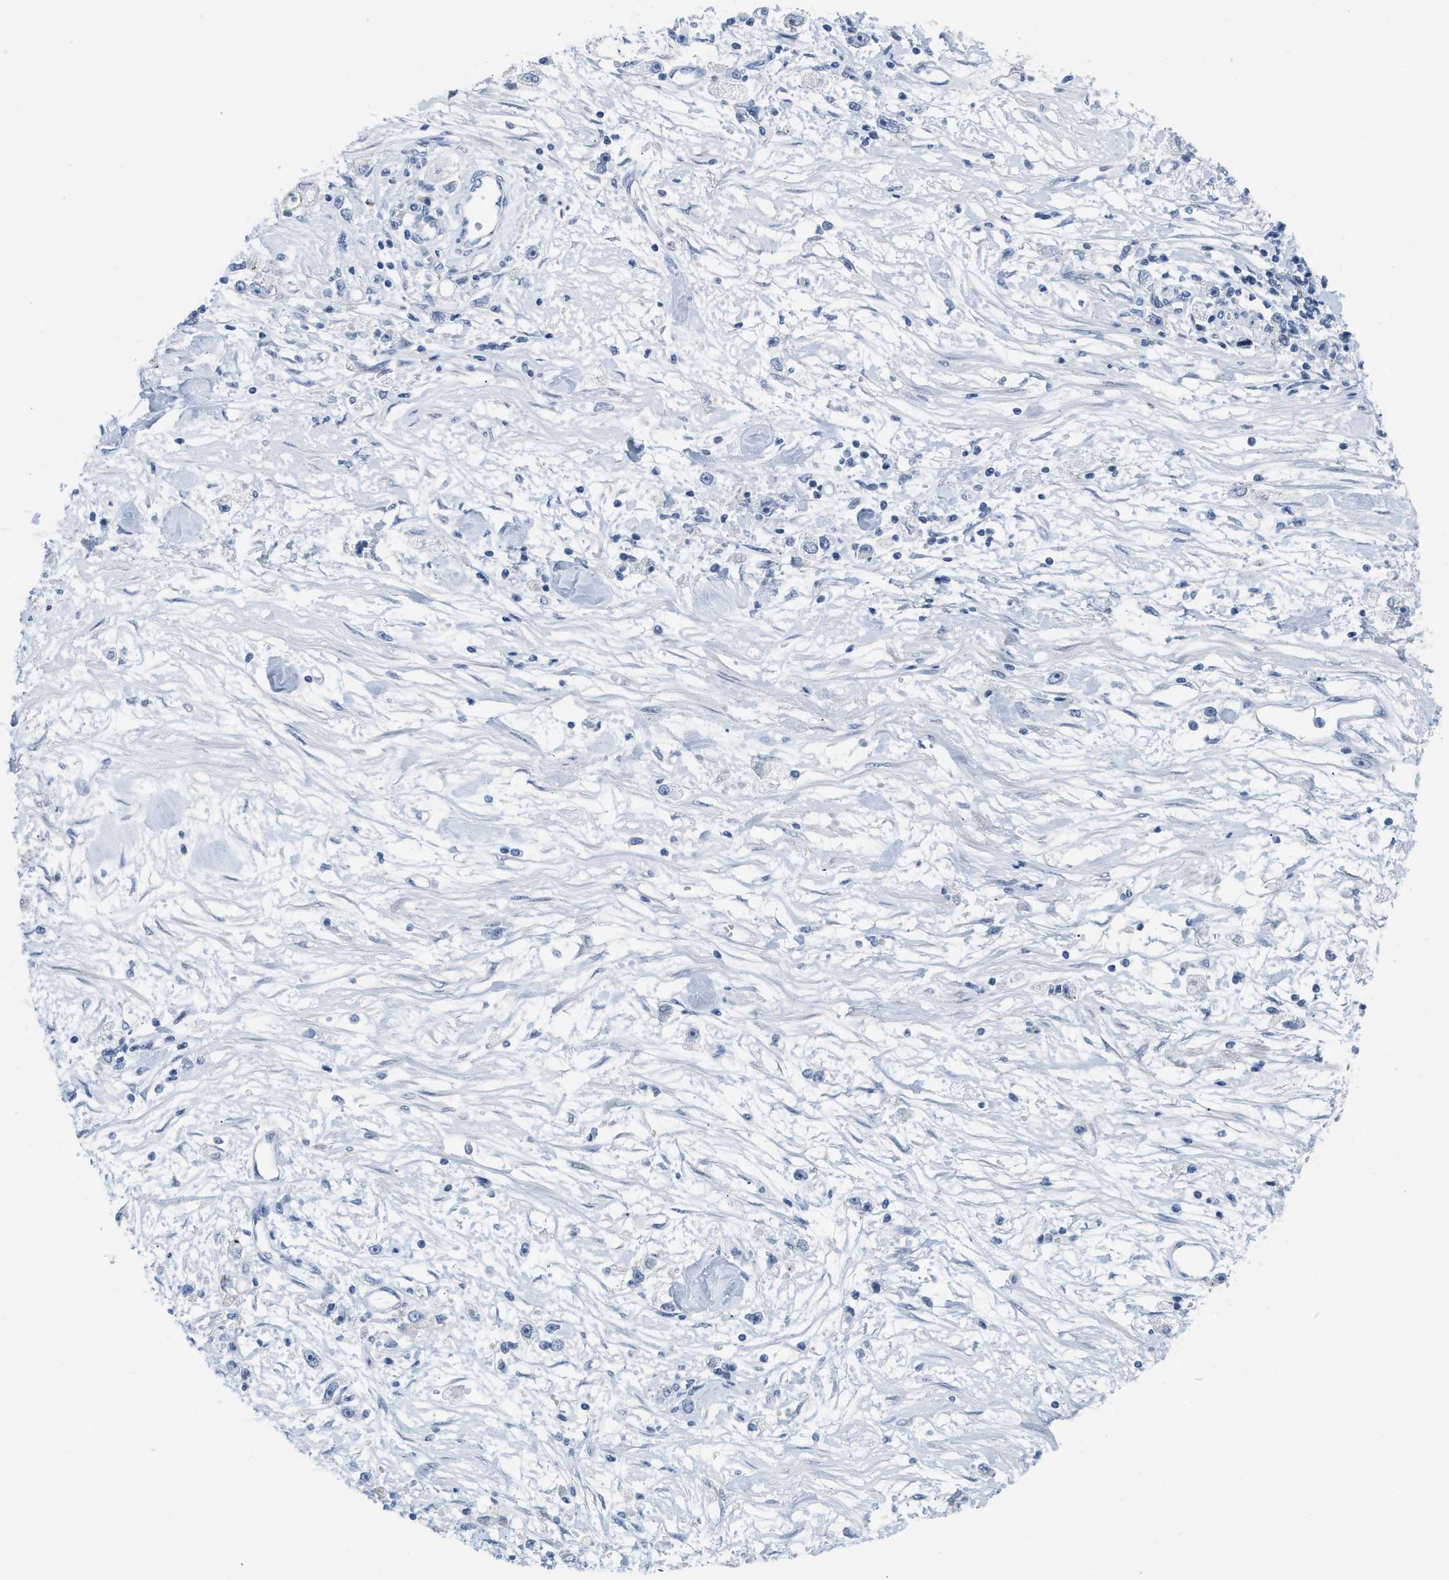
{"staining": {"intensity": "negative", "quantity": "none", "location": "none"}, "tissue": "stomach cancer", "cell_type": "Tumor cells", "image_type": "cancer", "snomed": [{"axis": "morphology", "description": "Adenocarcinoma, NOS"}, {"axis": "topography", "description": "Stomach"}], "caption": "There is no significant staining in tumor cells of stomach cancer. (DAB IHC, high magnification).", "gene": "CRYM", "patient": {"sex": "female", "age": 59}}